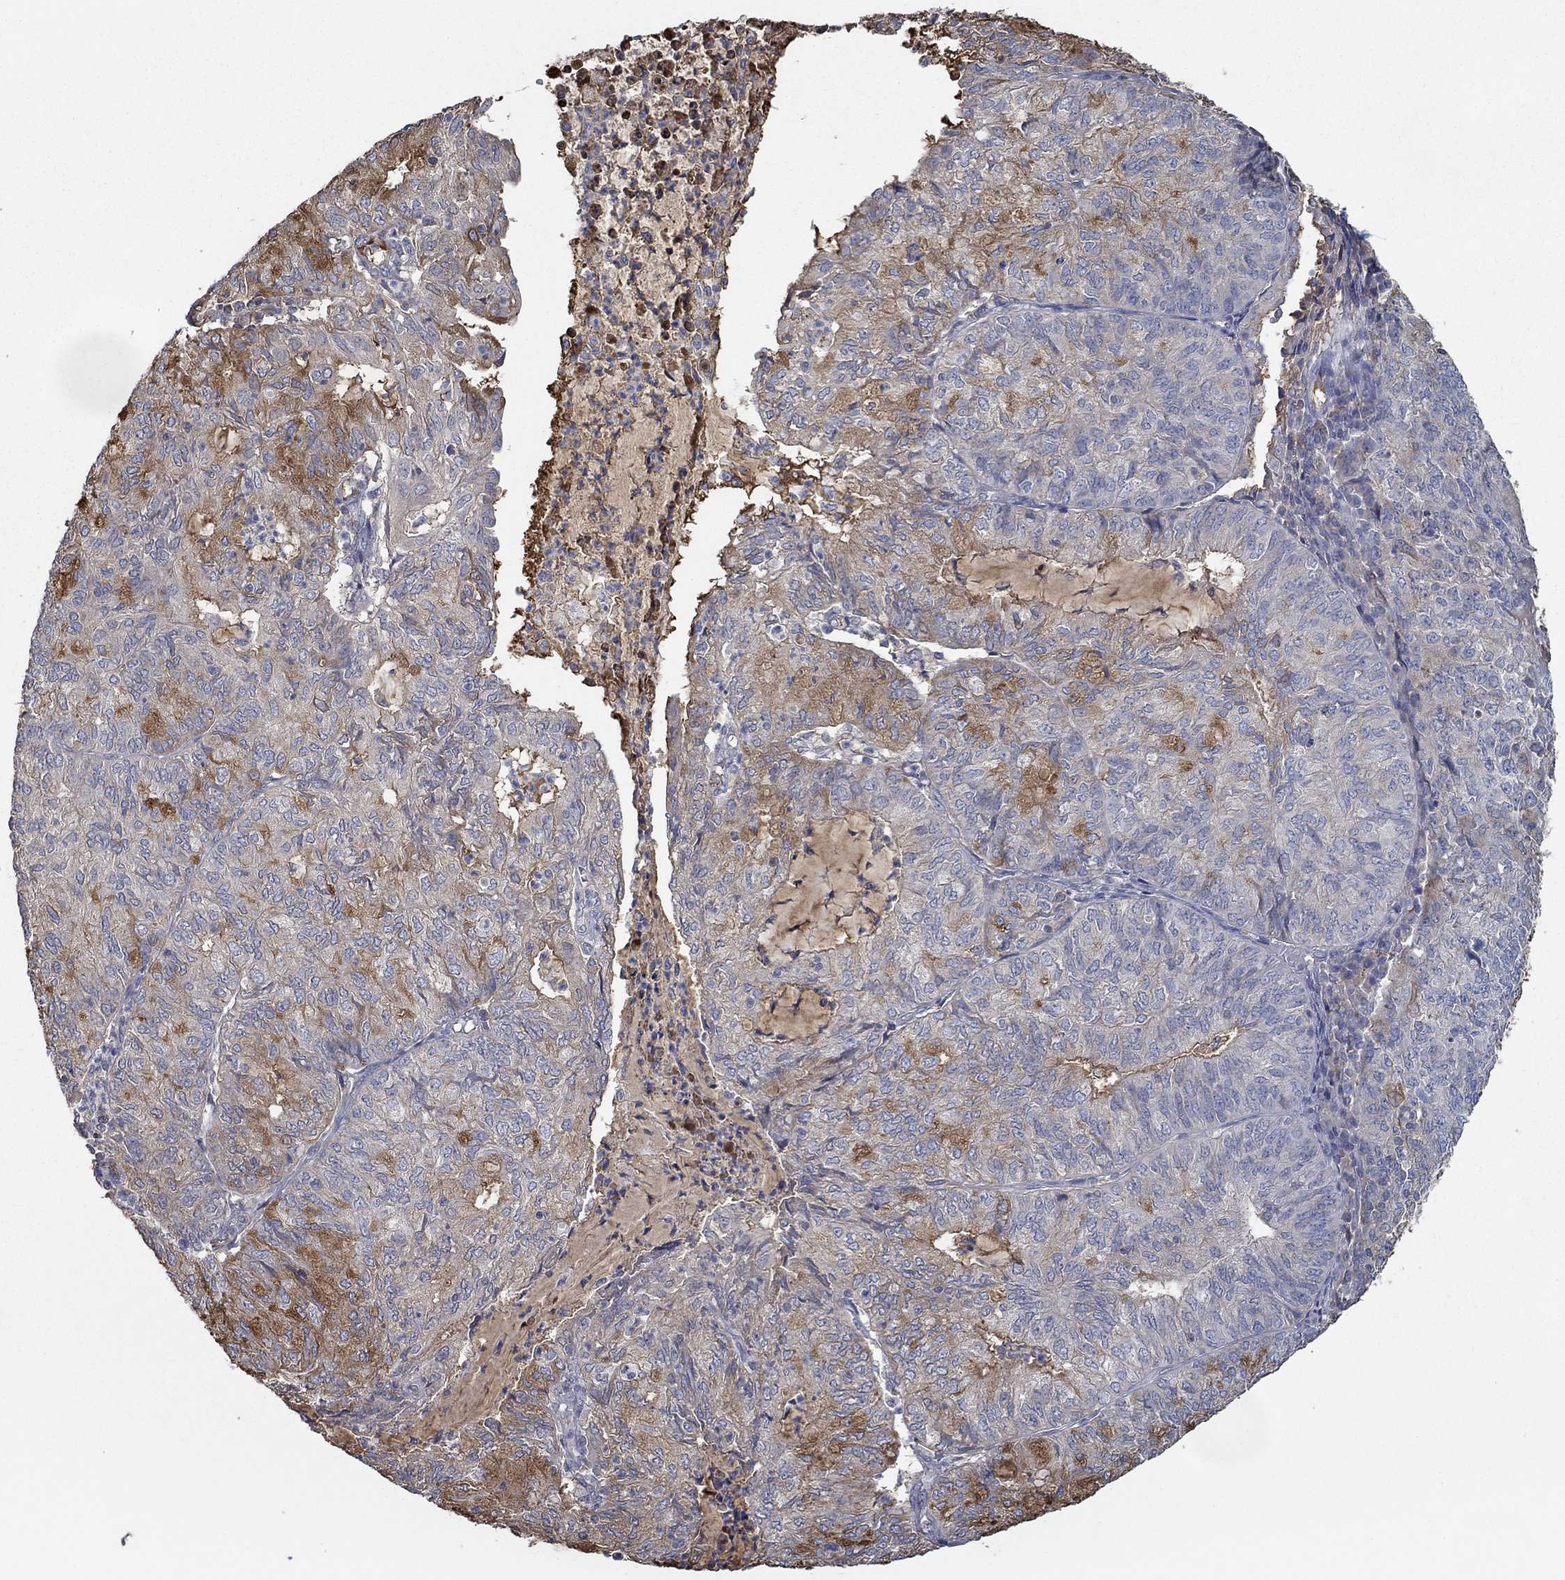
{"staining": {"intensity": "moderate", "quantity": "<25%", "location": "cytoplasmic/membranous"}, "tissue": "endometrial cancer", "cell_type": "Tumor cells", "image_type": "cancer", "snomed": [{"axis": "morphology", "description": "Adenocarcinoma, NOS"}, {"axis": "topography", "description": "Endometrium"}], "caption": "An immunohistochemistry (IHC) histopathology image of tumor tissue is shown. Protein staining in brown shows moderate cytoplasmic/membranous positivity in endometrial adenocarcinoma within tumor cells.", "gene": "IL10", "patient": {"sex": "female", "age": 82}}